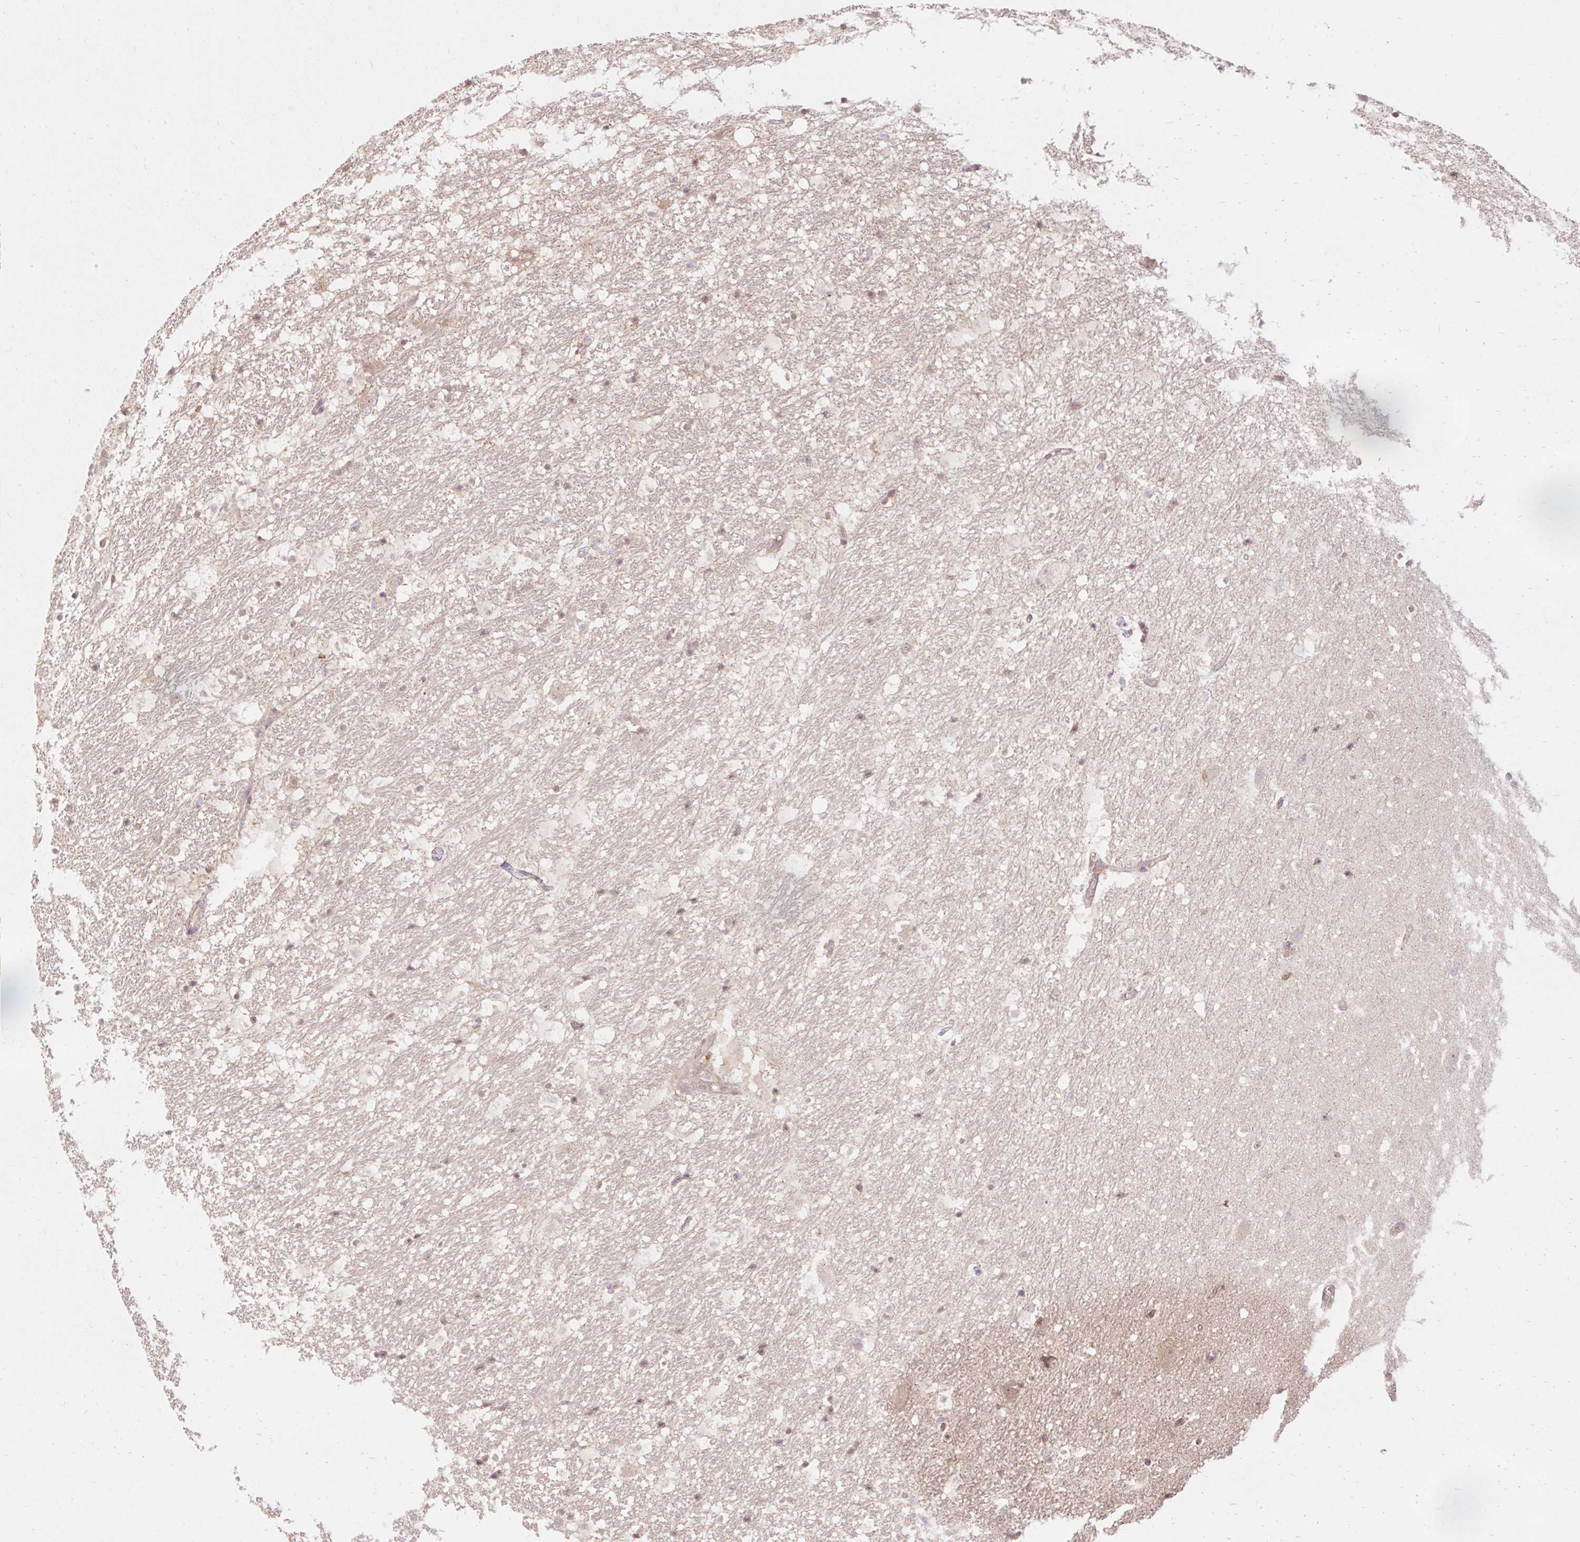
{"staining": {"intensity": "weak", "quantity": ">75%", "location": "cytoplasmic/membranous"}, "tissue": "hippocampus", "cell_type": "Glial cells", "image_type": "normal", "snomed": [{"axis": "morphology", "description": "Normal tissue, NOS"}, {"axis": "topography", "description": "Hippocampus"}], "caption": "Immunohistochemical staining of unremarkable human hippocampus shows low levels of weak cytoplasmic/membranous staining in approximately >75% of glial cells.", "gene": "PDAP1", "patient": {"sex": "male", "age": 37}}